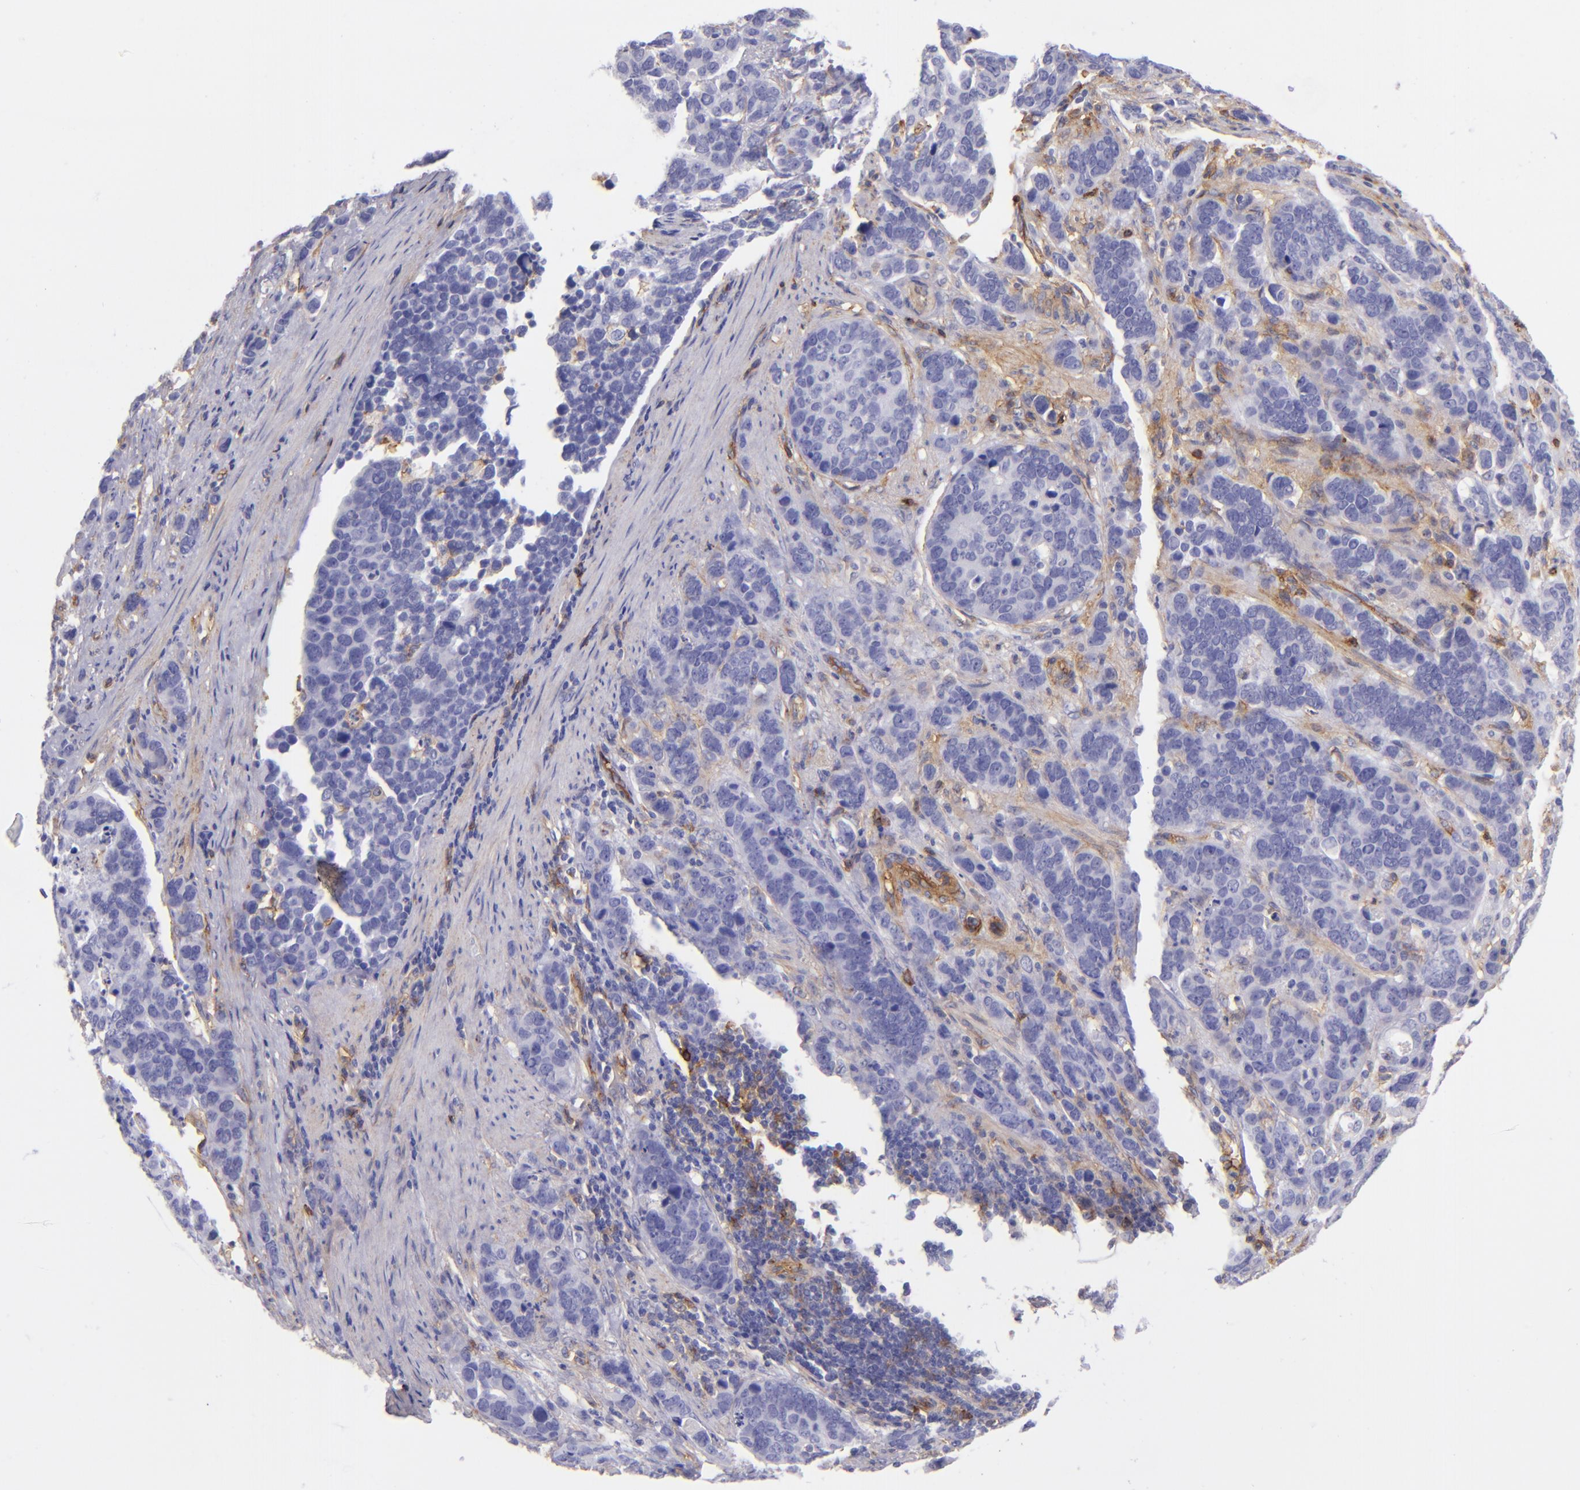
{"staining": {"intensity": "negative", "quantity": "none", "location": "none"}, "tissue": "stomach cancer", "cell_type": "Tumor cells", "image_type": "cancer", "snomed": [{"axis": "morphology", "description": "Adenocarcinoma, NOS"}, {"axis": "topography", "description": "Stomach, upper"}], "caption": "Immunohistochemistry (IHC) image of human stomach cancer (adenocarcinoma) stained for a protein (brown), which shows no expression in tumor cells.", "gene": "ENTPD1", "patient": {"sex": "male", "age": 71}}